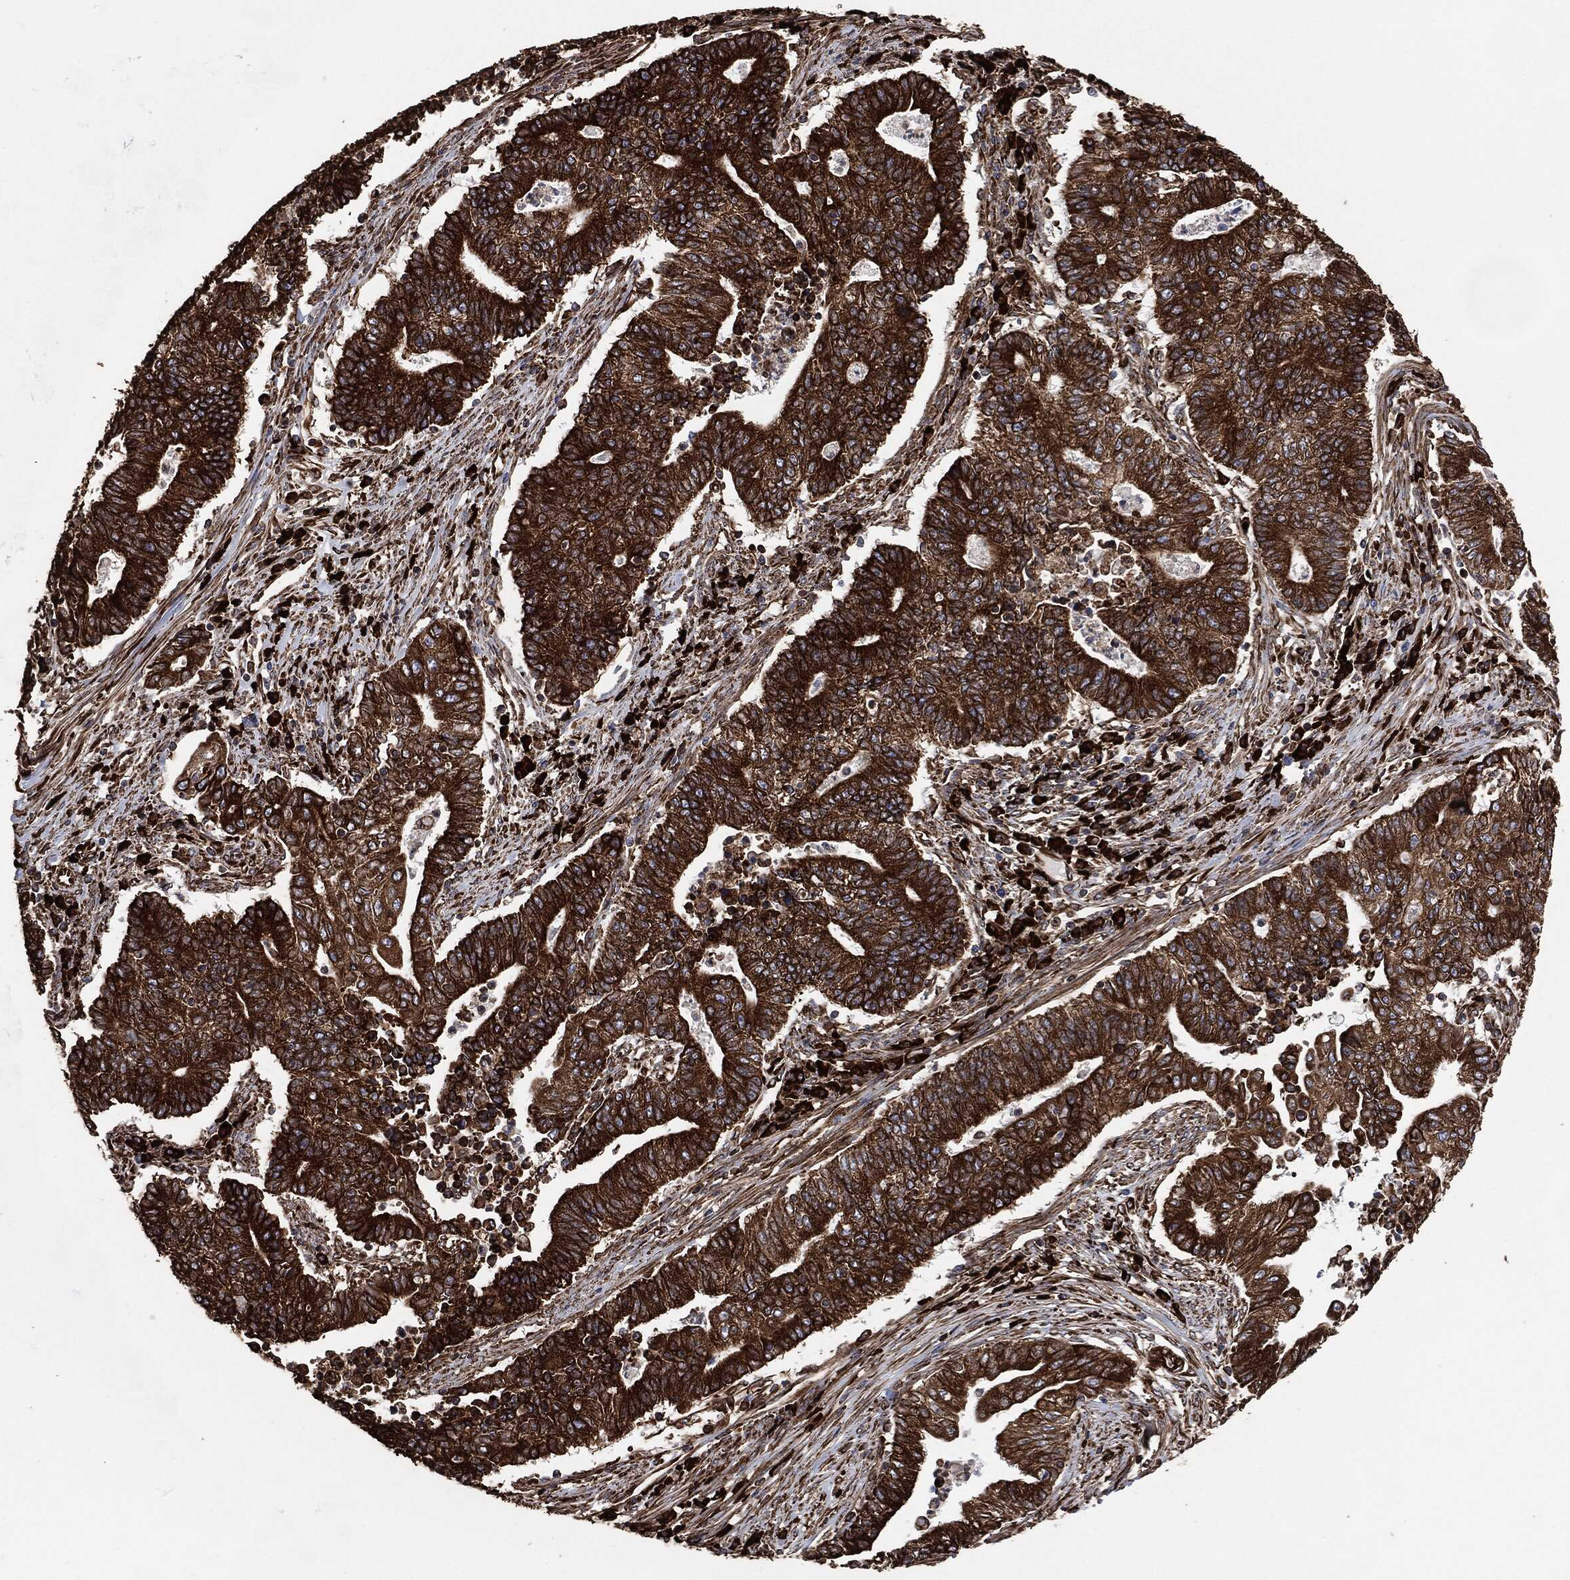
{"staining": {"intensity": "strong", "quantity": ">75%", "location": "cytoplasmic/membranous"}, "tissue": "endometrial cancer", "cell_type": "Tumor cells", "image_type": "cancer", "snomed": [{"axis": "morphology", "description": "Adenocarcinoma, NOS"}, {"axis": "topography", "description": "Uterus"}, {"axis": "topography", "description": "Endometrium"}], "caption": "An immunohistochemistry (IHC) micrograph of tumor tissue is shown. Protein staining in brown labels strong cytoplasmic/membranous positivity in adenocarcinoma (endometrial) within tumor cells.", "gene": "AMFR", "patient": {"sex": "female", "age": 54}}